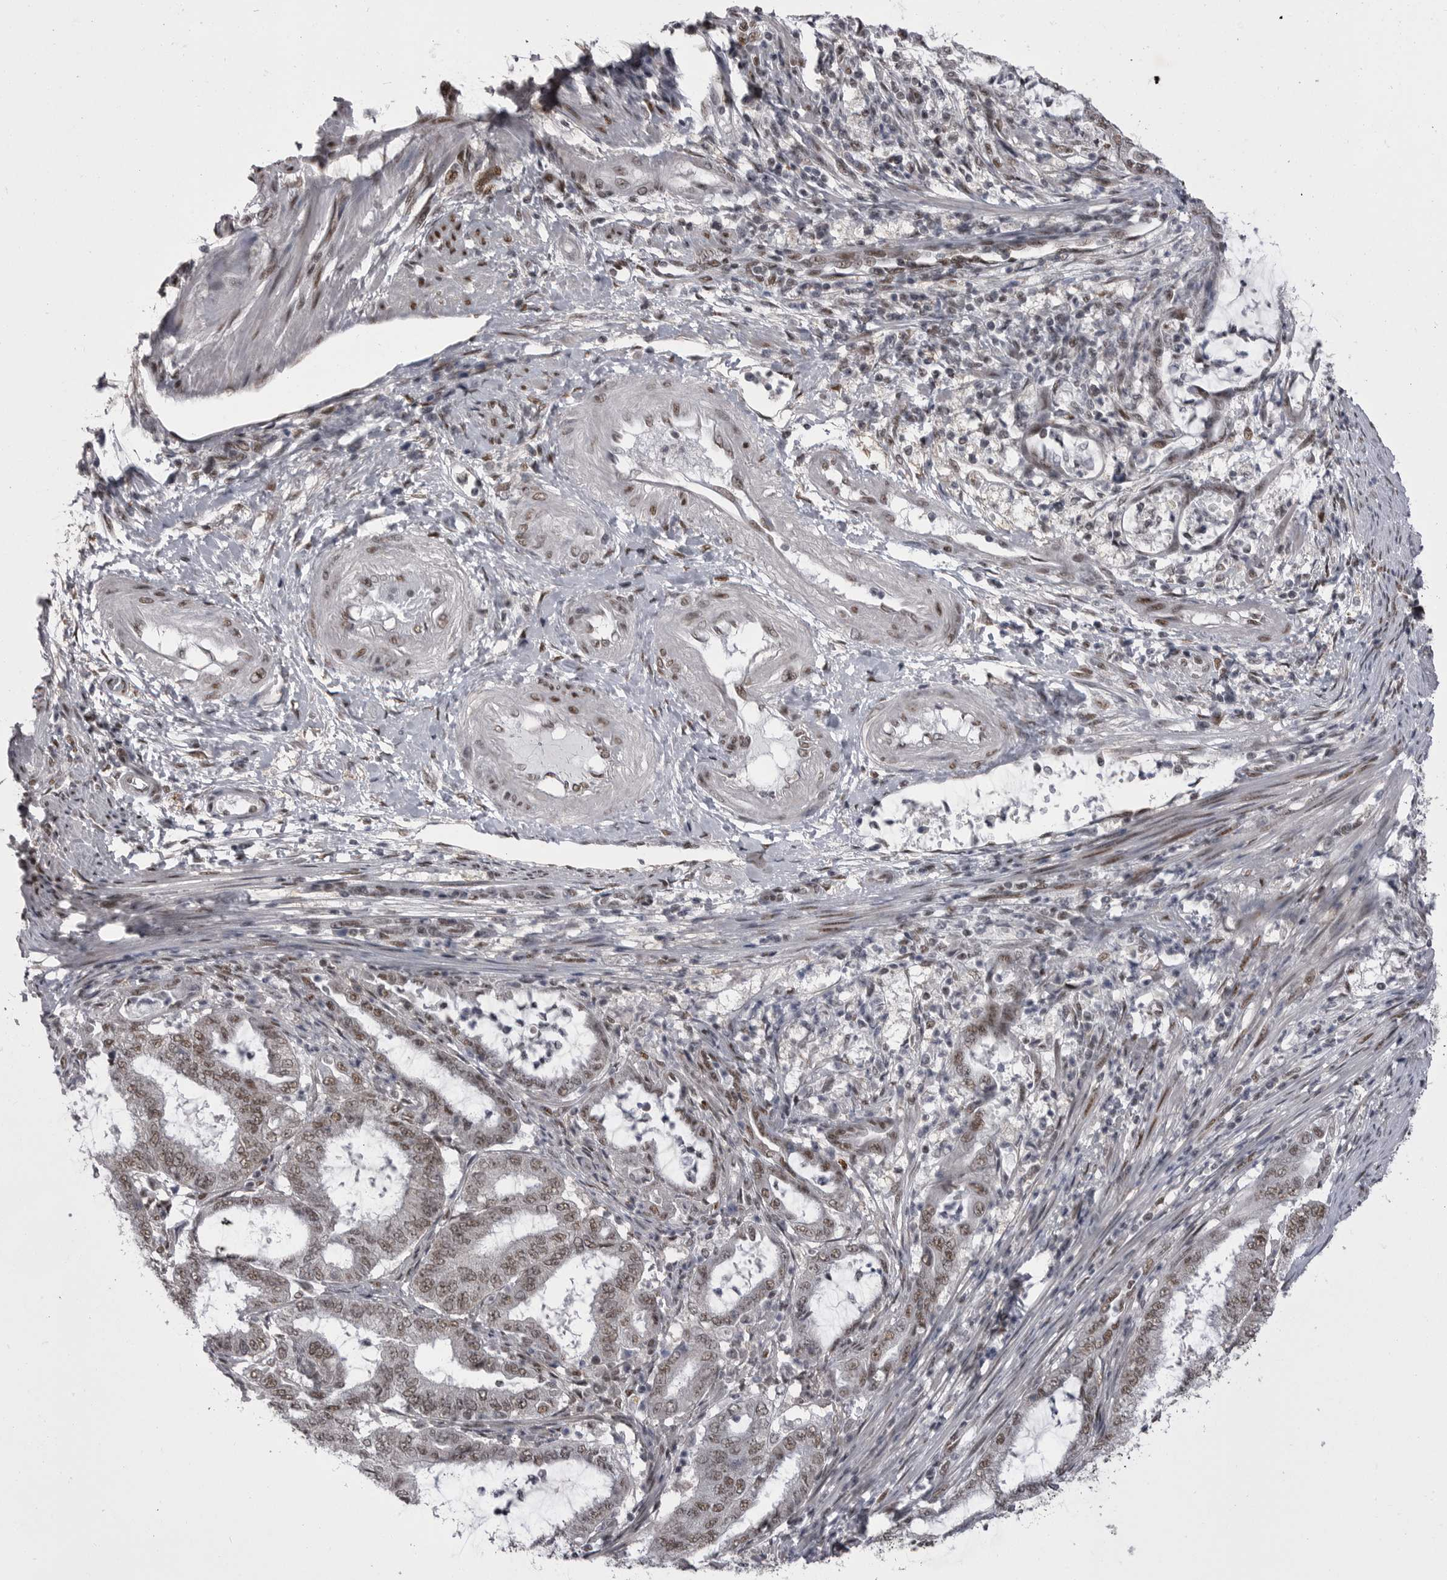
{"staining": {"intensity": "moderate", "quantity": ">75%", "location": "nuclear"}, "tissue": "endometrial cancer", "cell_type": "Tumor cells", "image_type": "cancer", "snomed": [{"axis": "morphology", "description": "Adenocarcinoma, NOS"}, {"axis": "topography", "description": "Endometrium"}], "caption": "Immunohistochemistry staining of endometrial cancer (adenocarcinoma), which shows medium levels of moderate nuclear expression in approximately >75% of tumor cells indicating moderate nuclear protein positivity. The staining was performed using DAB (3,3'-diaminobenzidine) (brown) for protein detection and nuclei were counterstained in hematoxylin (blue).", "gene": "MEPCE", "patient": {"sex": "female", "age": 51}}